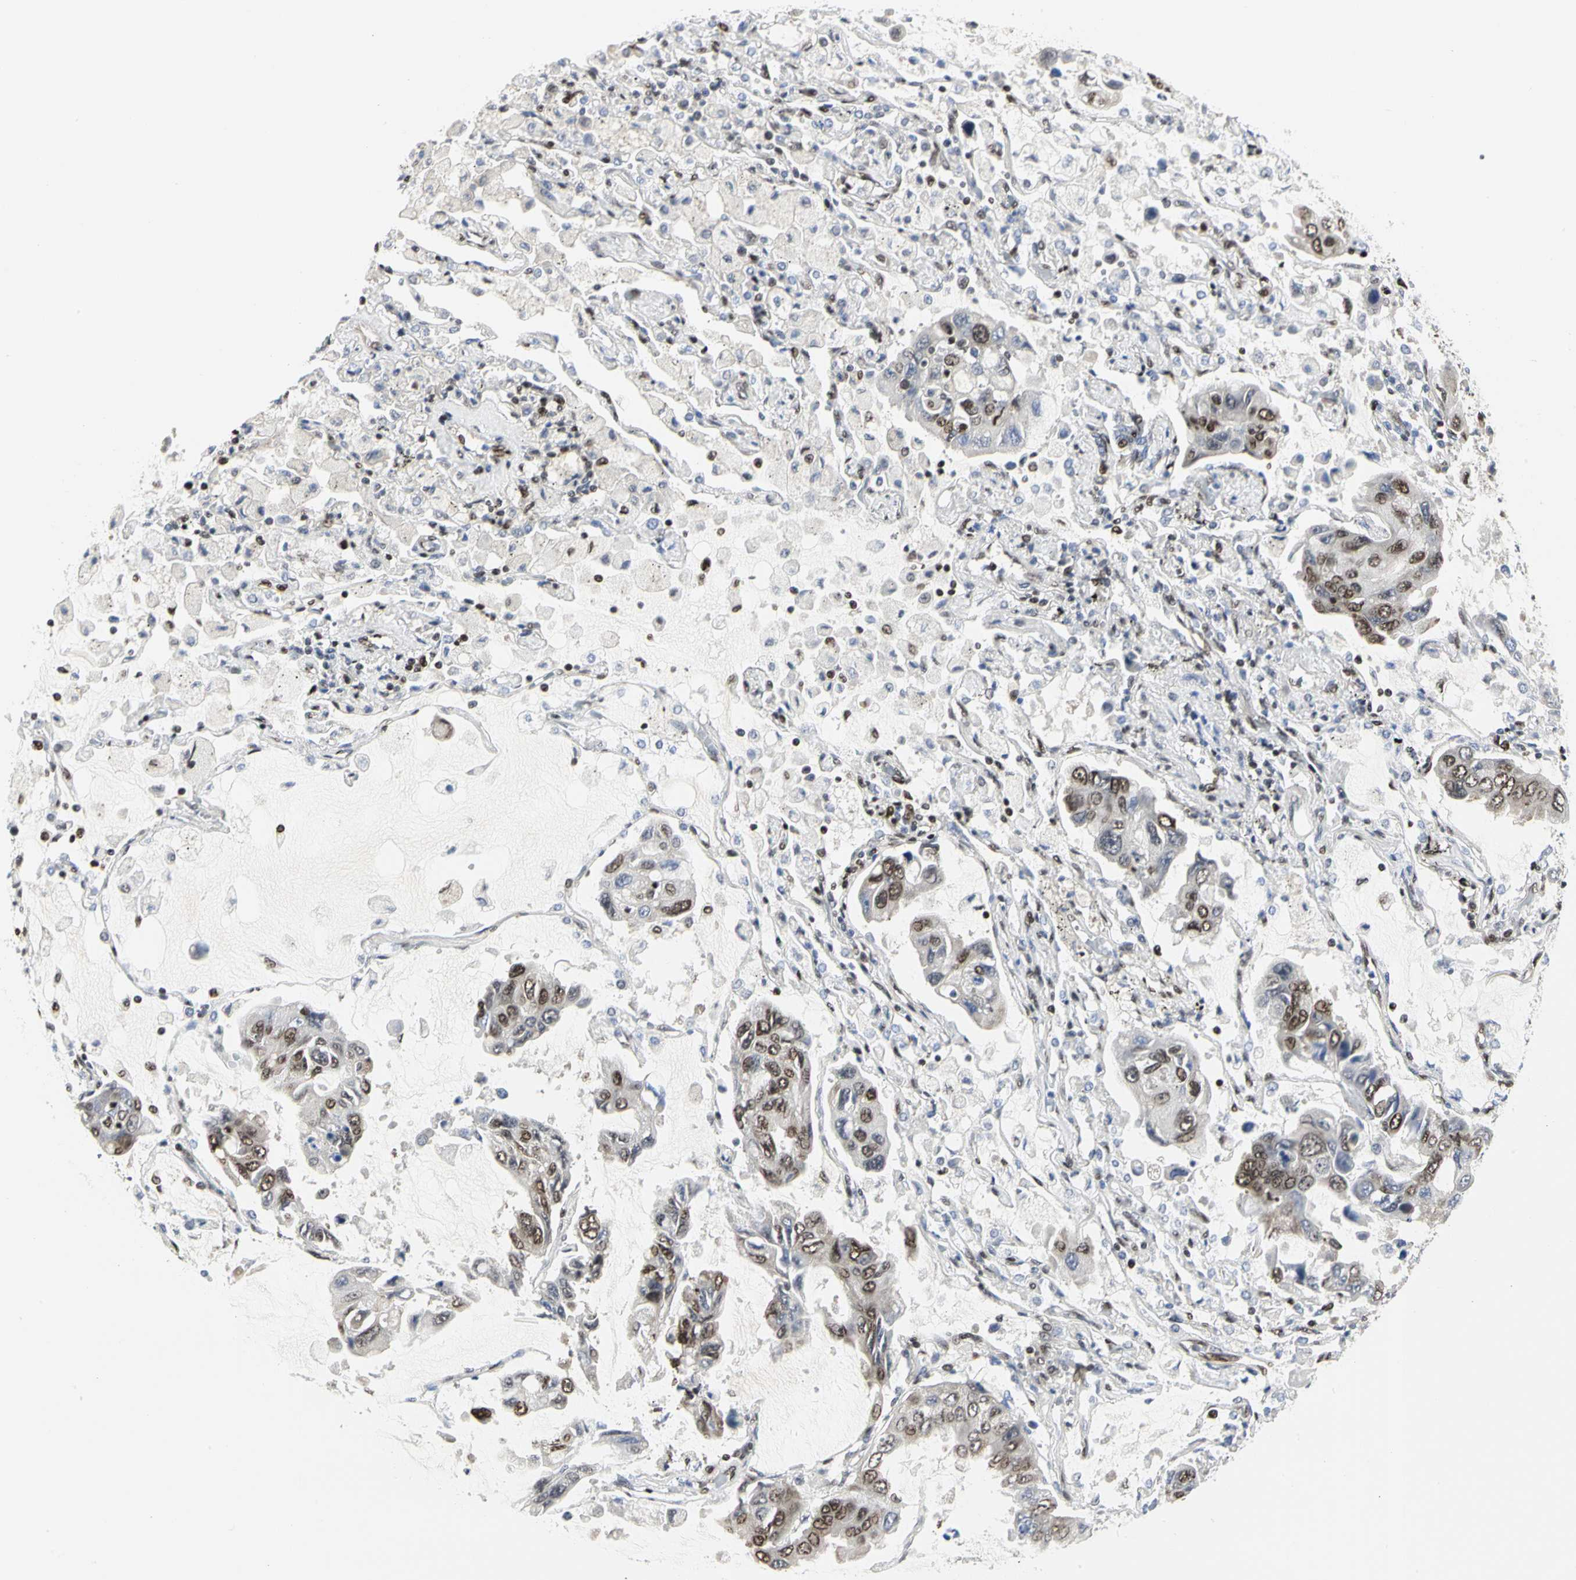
{"staining": {"intensity": "moderate", "quantity": "25%-75%", "location": "nuclear"}, "tissue": "lung cancer", "cell_type": "Tumor cells", "image_type": "cancer", "snomed": [{"axis": "morphology", "description": "Adenocarcinoma, NOS"}, {"axis": "topography", "description": "Lung"}], "caption": "The immunohistochemical stain highlights moderate nuclear expression in tumor cells of adenocarcinoma (lung) tissue. (DAB (3,3'-diaminobenzidine) = brown stain, brightfield microscopy at high magnification).", "gene": "PRMT3", "patient": {"sex": "male", "age": 64}}